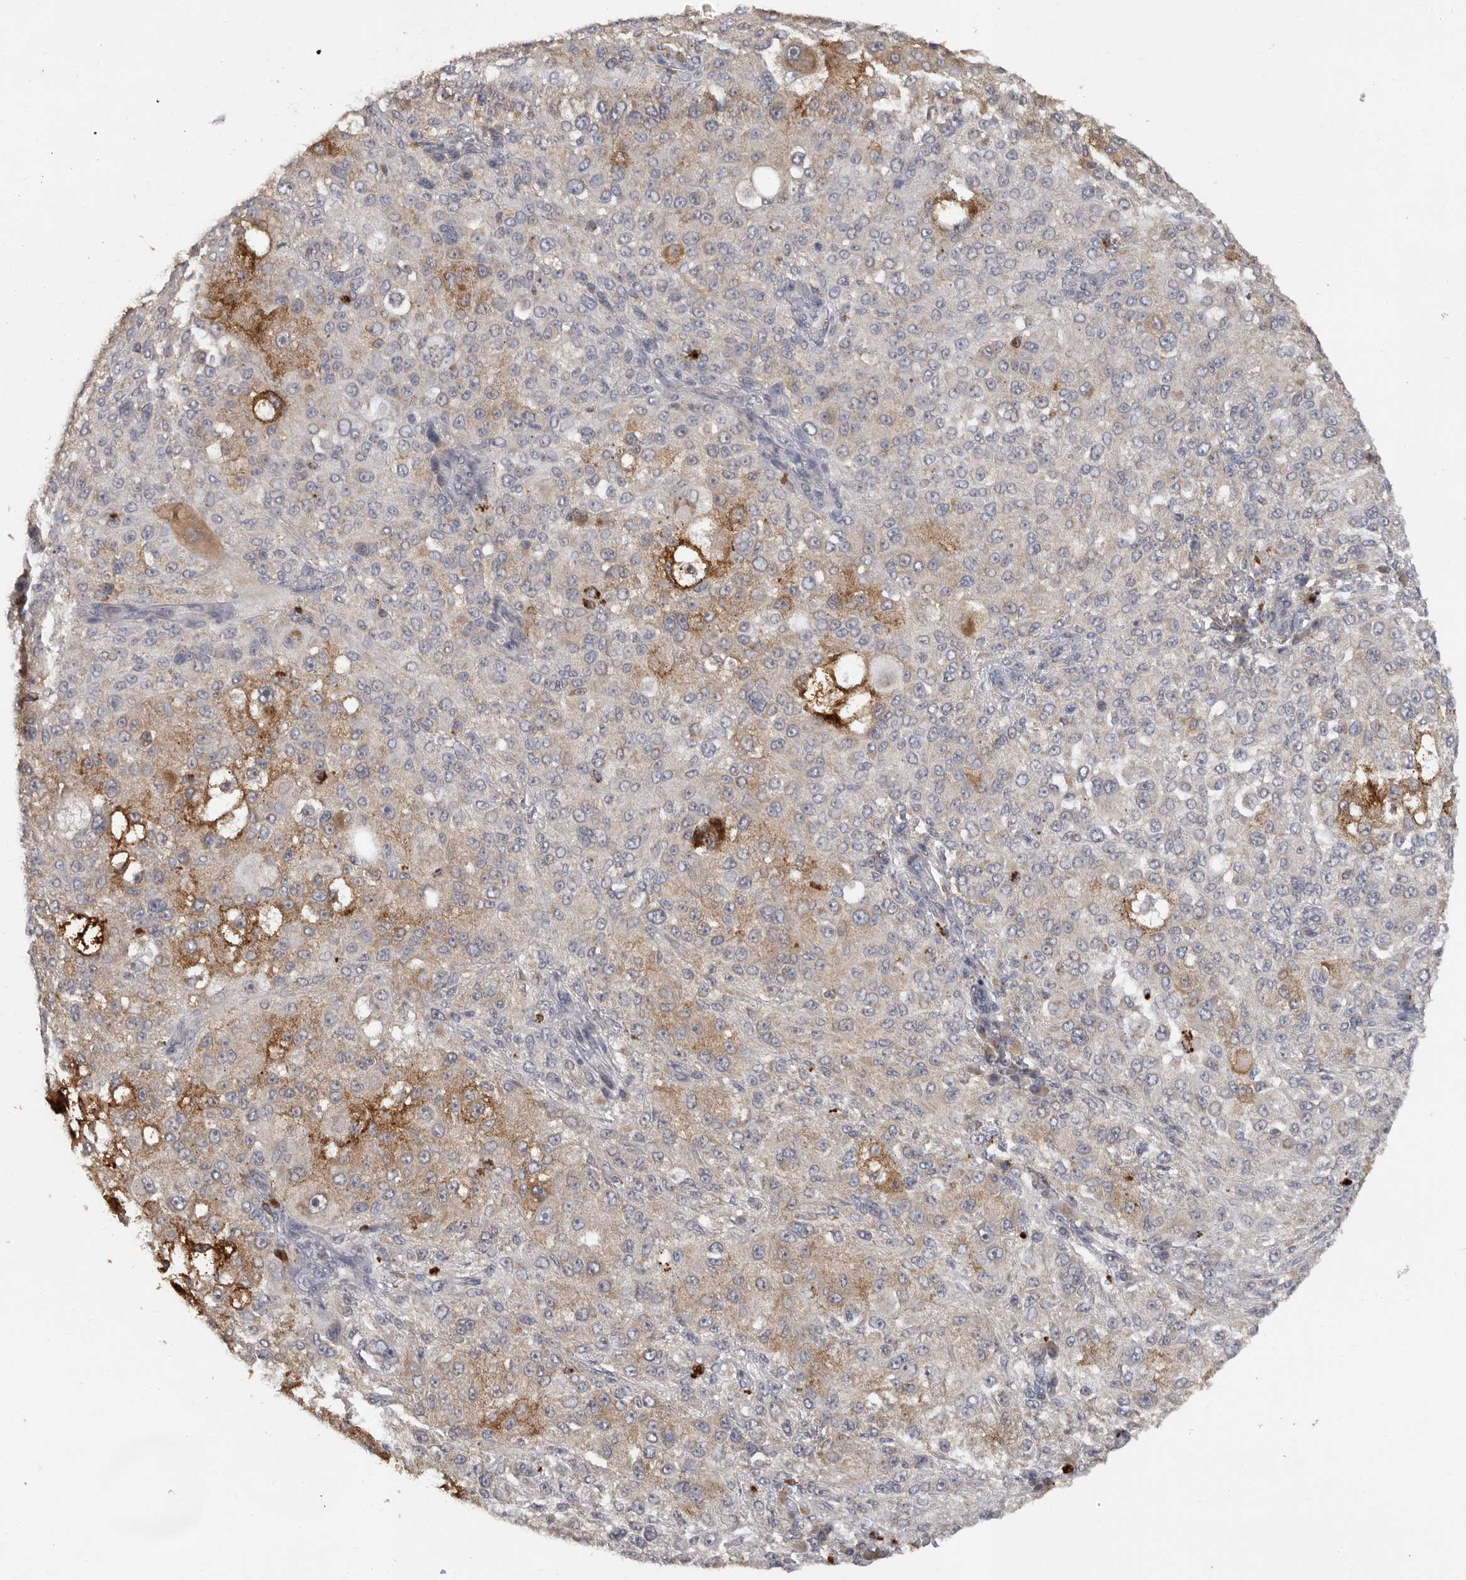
{"staining": {"intensity": "moderate", "quantity": "<25%", "location": "cytoplasmic/membranous"}, "tissue": "melanoma", "cell_type": "Tumor cells", "image_type": "cancer", "snomed": [{"axis": "morphology", "description": "Necrosis, NOS"}, {"axis": "morphology", "description": "Malignant melanoma, NOS"}, {"axis": "topography", "description": "Skin"}], "caption": "High-power microscopy captured an immunohistochemistry image of melanoma, revealing moderate cytoplasmic/membranous expression in about <25% of tumor cells.", "gene": "MTF1", "patient": {"sex": "female", "age": 87}}